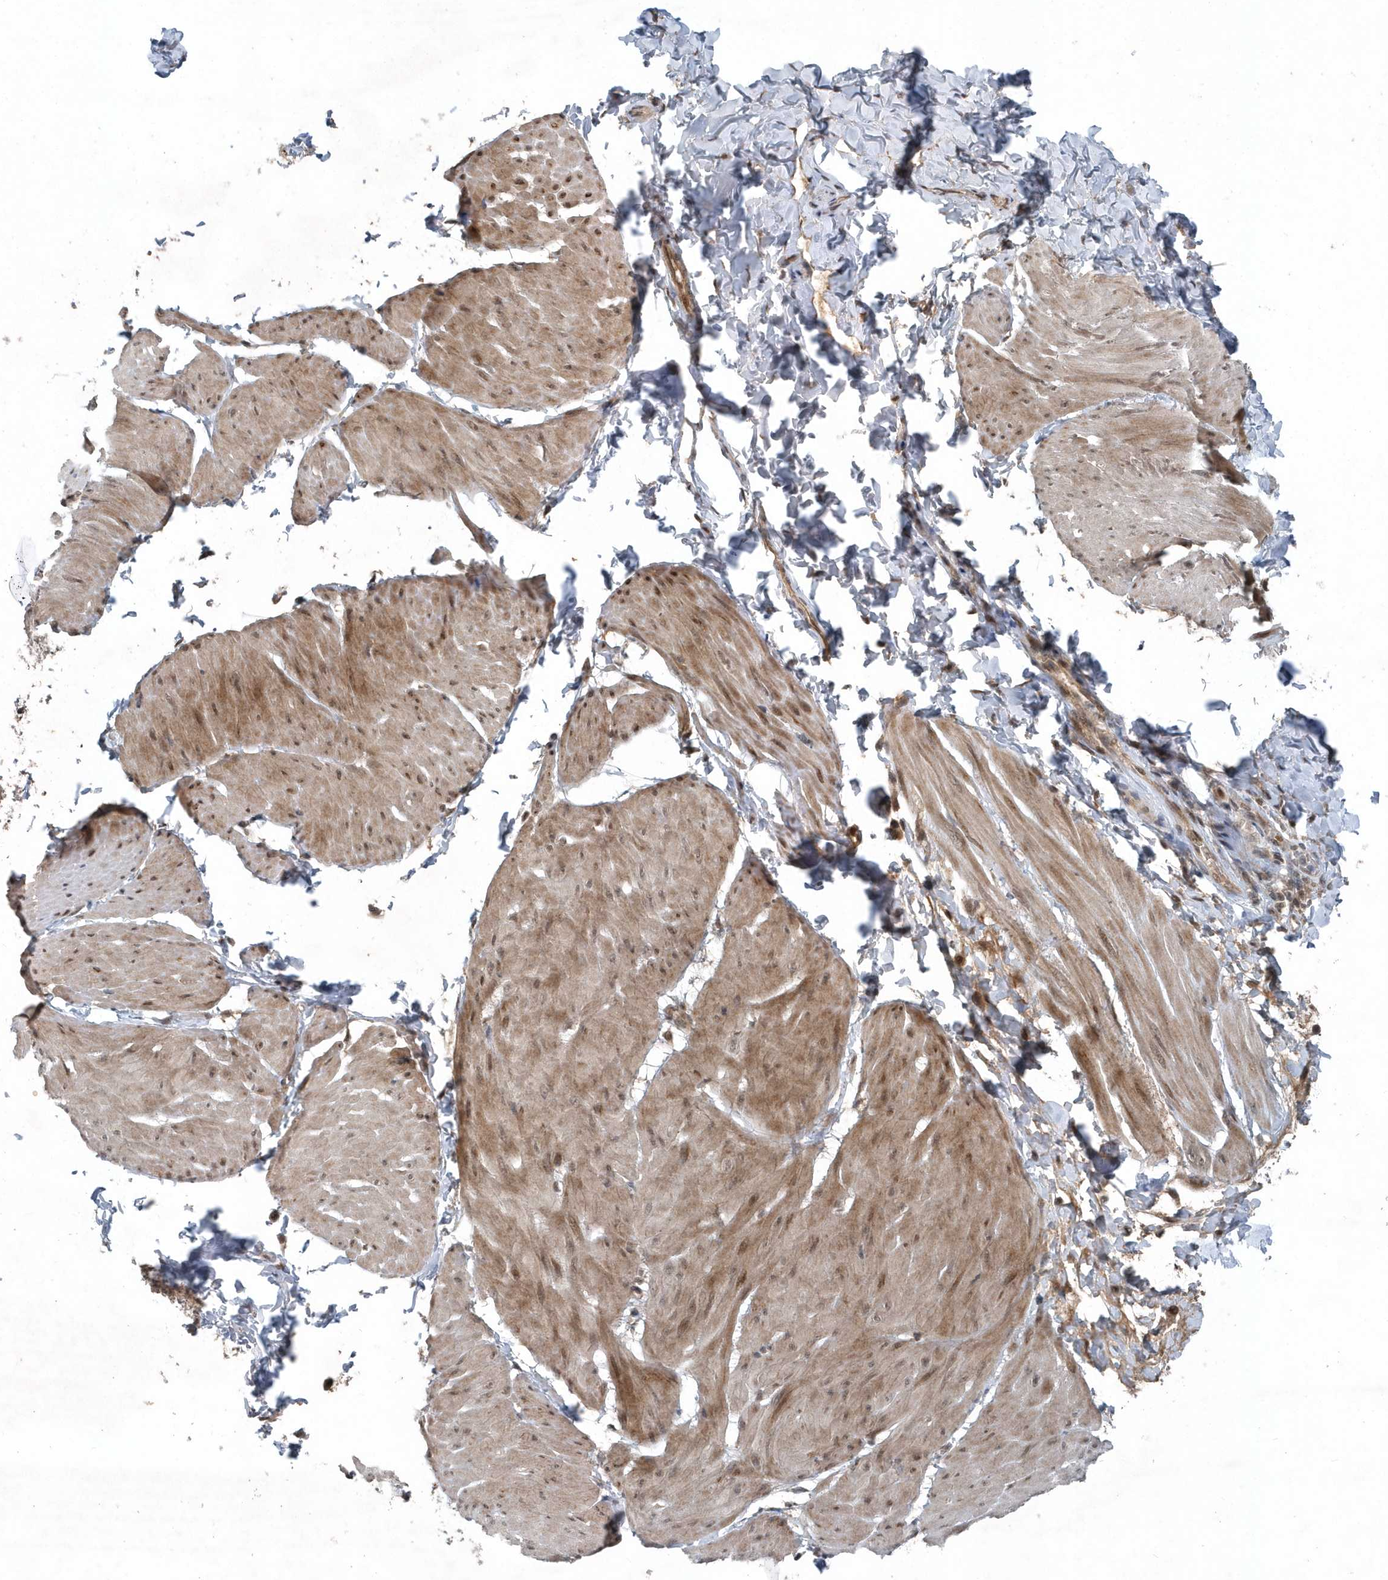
{"staining": {"intensity": "moderate", "quantity": ">75%", "location": "cytoplasmic/membranous,nuclear"}, "tissue": "smooth muscle", "cell_type": "Smooth muscle cells", "image_type": "normal", "snomed": [{"axis": "morphology", "description": "Urothelial carcinoma, High grade"}, {"axis": "topography", "description": "Urinary bladder"}], "caption": "About >75% of smooth muscle cells in normal smooth muscle exhibit moderate cytoplasmic/membranous,nuclear protein positivity as visualized by brown immunohistochemical staining.", "gene": "QTRT2", "patient": {"sex": "male", "age": 46}}